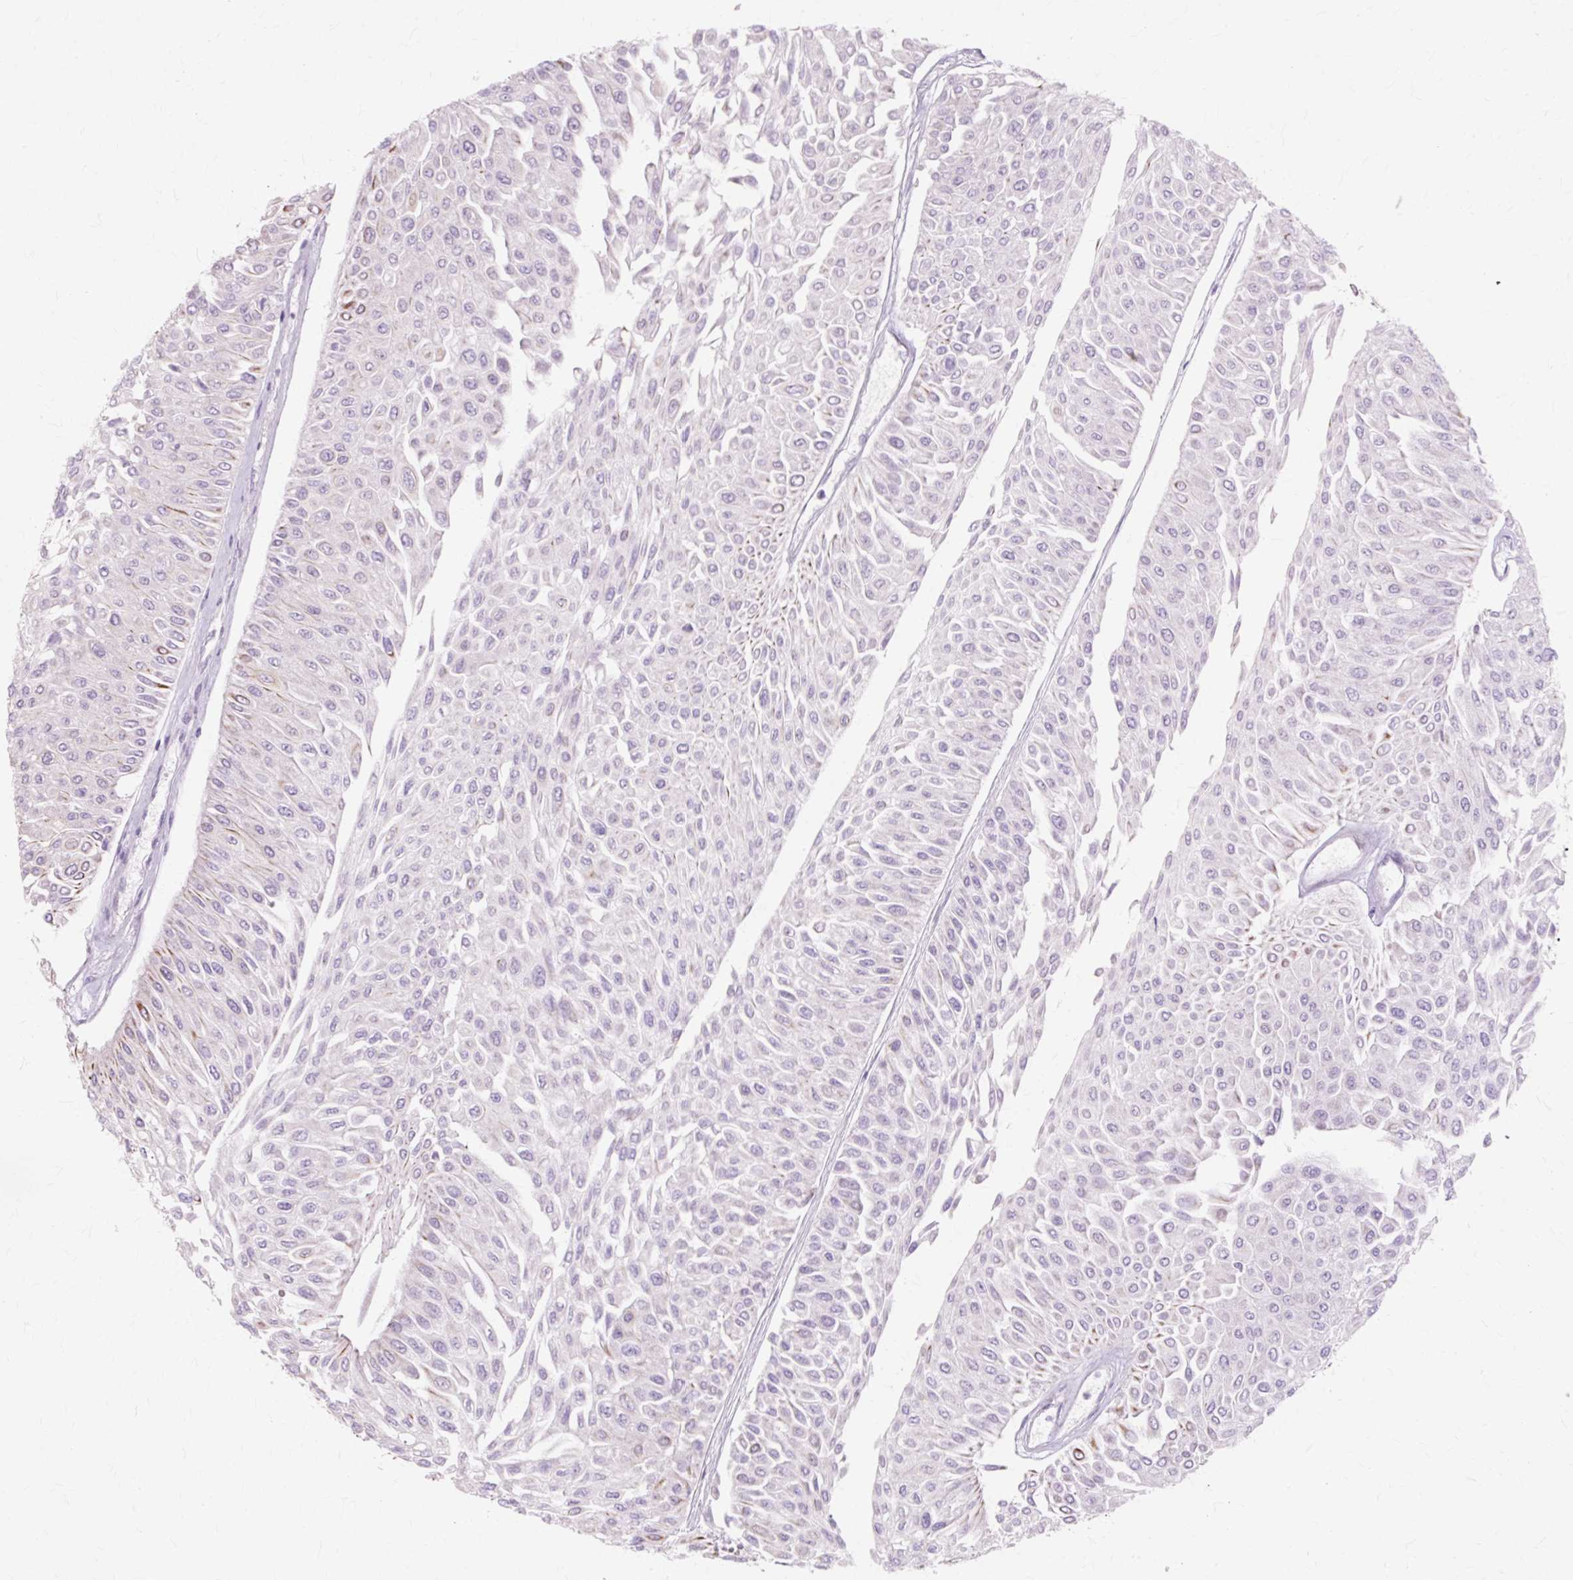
{"staining": {"intensity": "negative", "quantity": "none", "location": "none"}, "tissue": "urothelial cancer", "cell_type": "Tumor cells", "image_type": "cancer", "snomed": [{"axis": "morphology", "description": "Urothelial carcinoma, Low grade"}, {"axis": "topography", "description": "Urinary bladder"}], "caption": "This is a histopathology image of IHC staining of low-grade urothelial carcinoma, which shows no positivity in tumor cells.", "gene": "IRX2", "patient": {"sex": "male", "age": 67}}